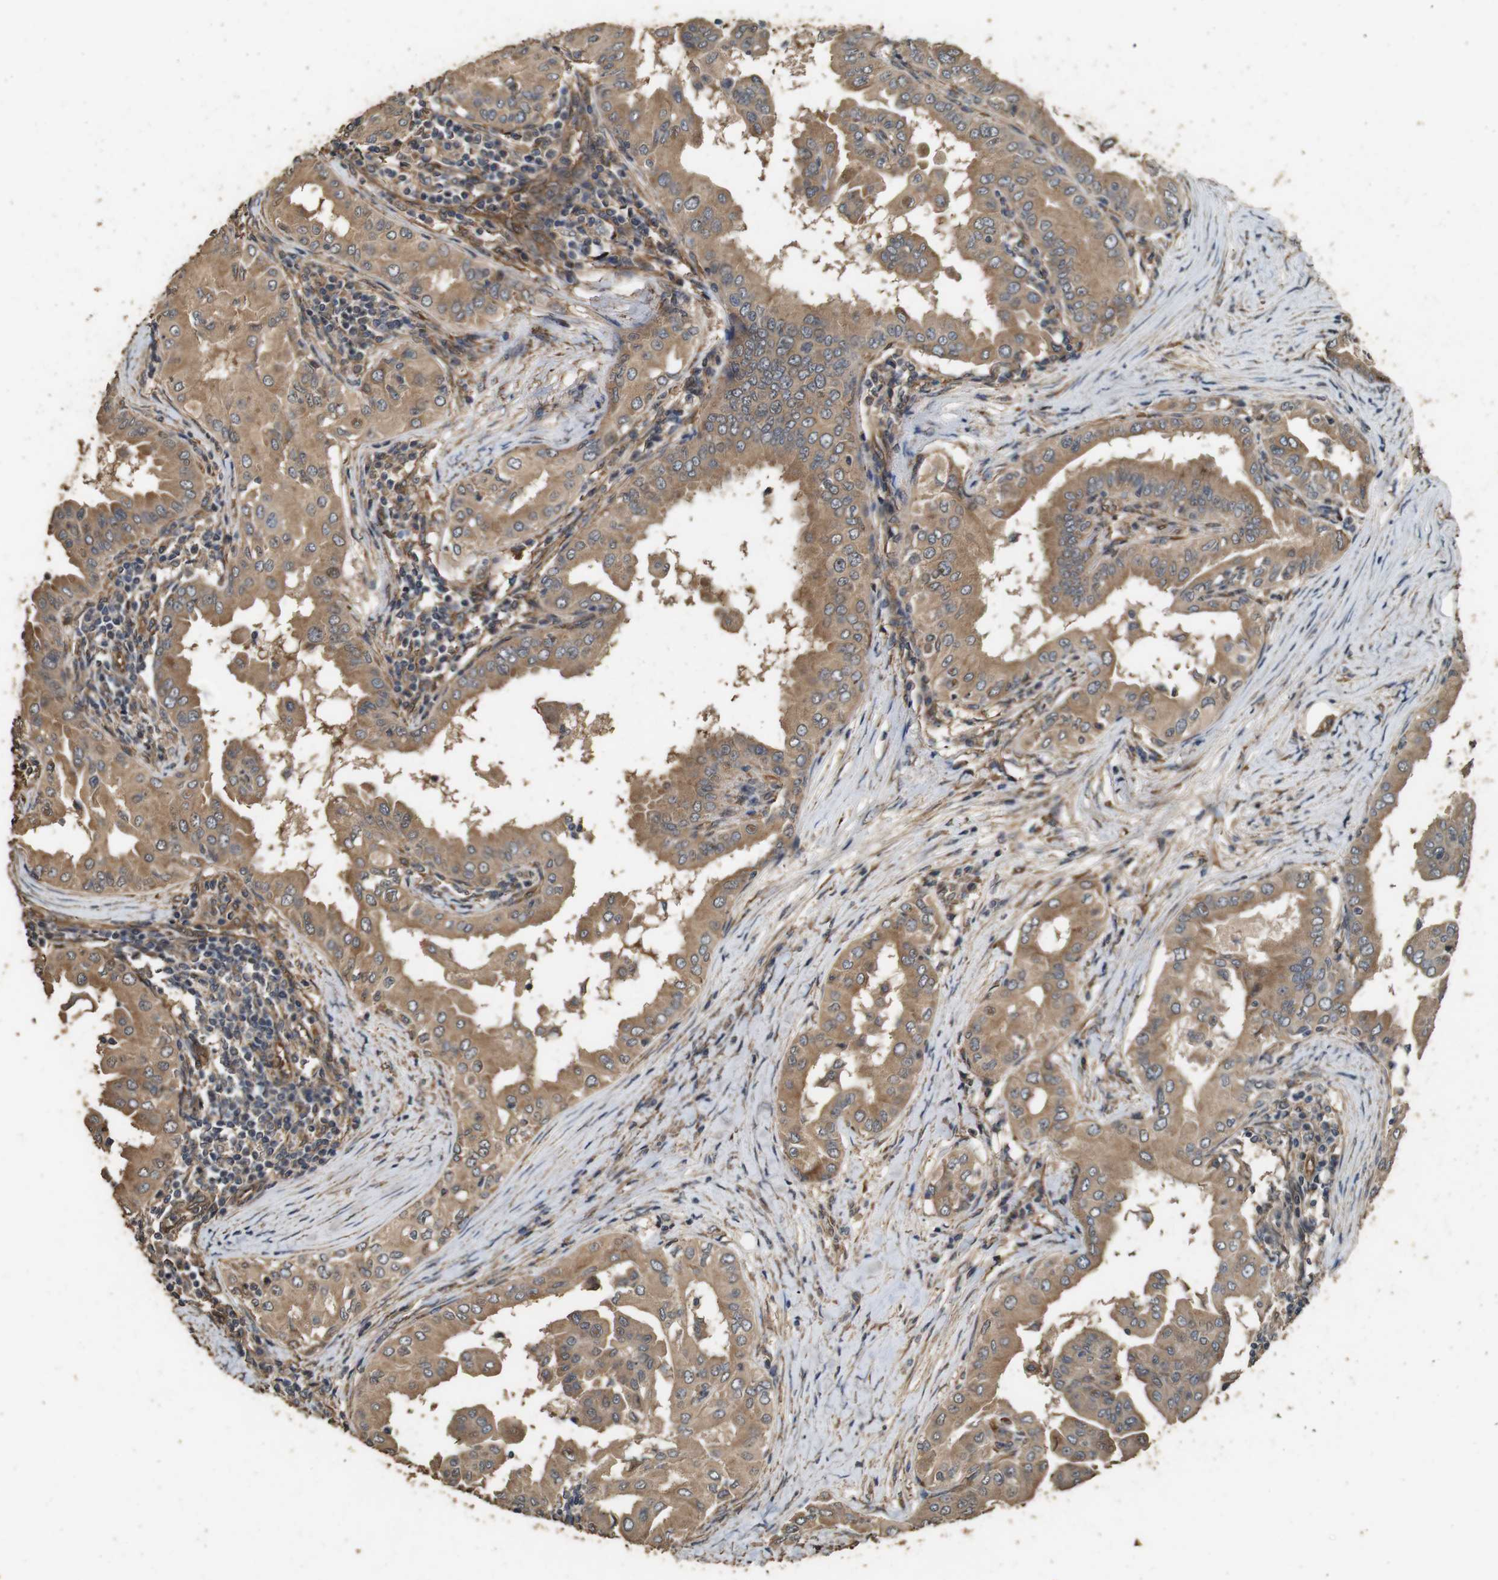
{"staining": {"intensity": "moderate", "quantity": ">75%", "location": "cytoplasmic/membranous"}, "tissue": "thyroid cancer", "cell_type": "Tumor cells", "image_type": "cancer", "snomed": [{"axis": "morphology", "description": "Papillary adenocarcinoma, NOS"}, {"axis": "topography", "description": "Thyroid gland"}], "caption": "An immunohistochemistry (IHC) image of neoplastic tissue is shown. Protein staining in brown shows moderate cytoplasmic/membranous positivity in thyroid cancer (papillary adenocarcinoma) within tumor cells. (DAB IHC, brown staining for protein, blue staining for nuclei).", "gene": "CNPY4", "patient": {"sex": "male", "age": 33}}